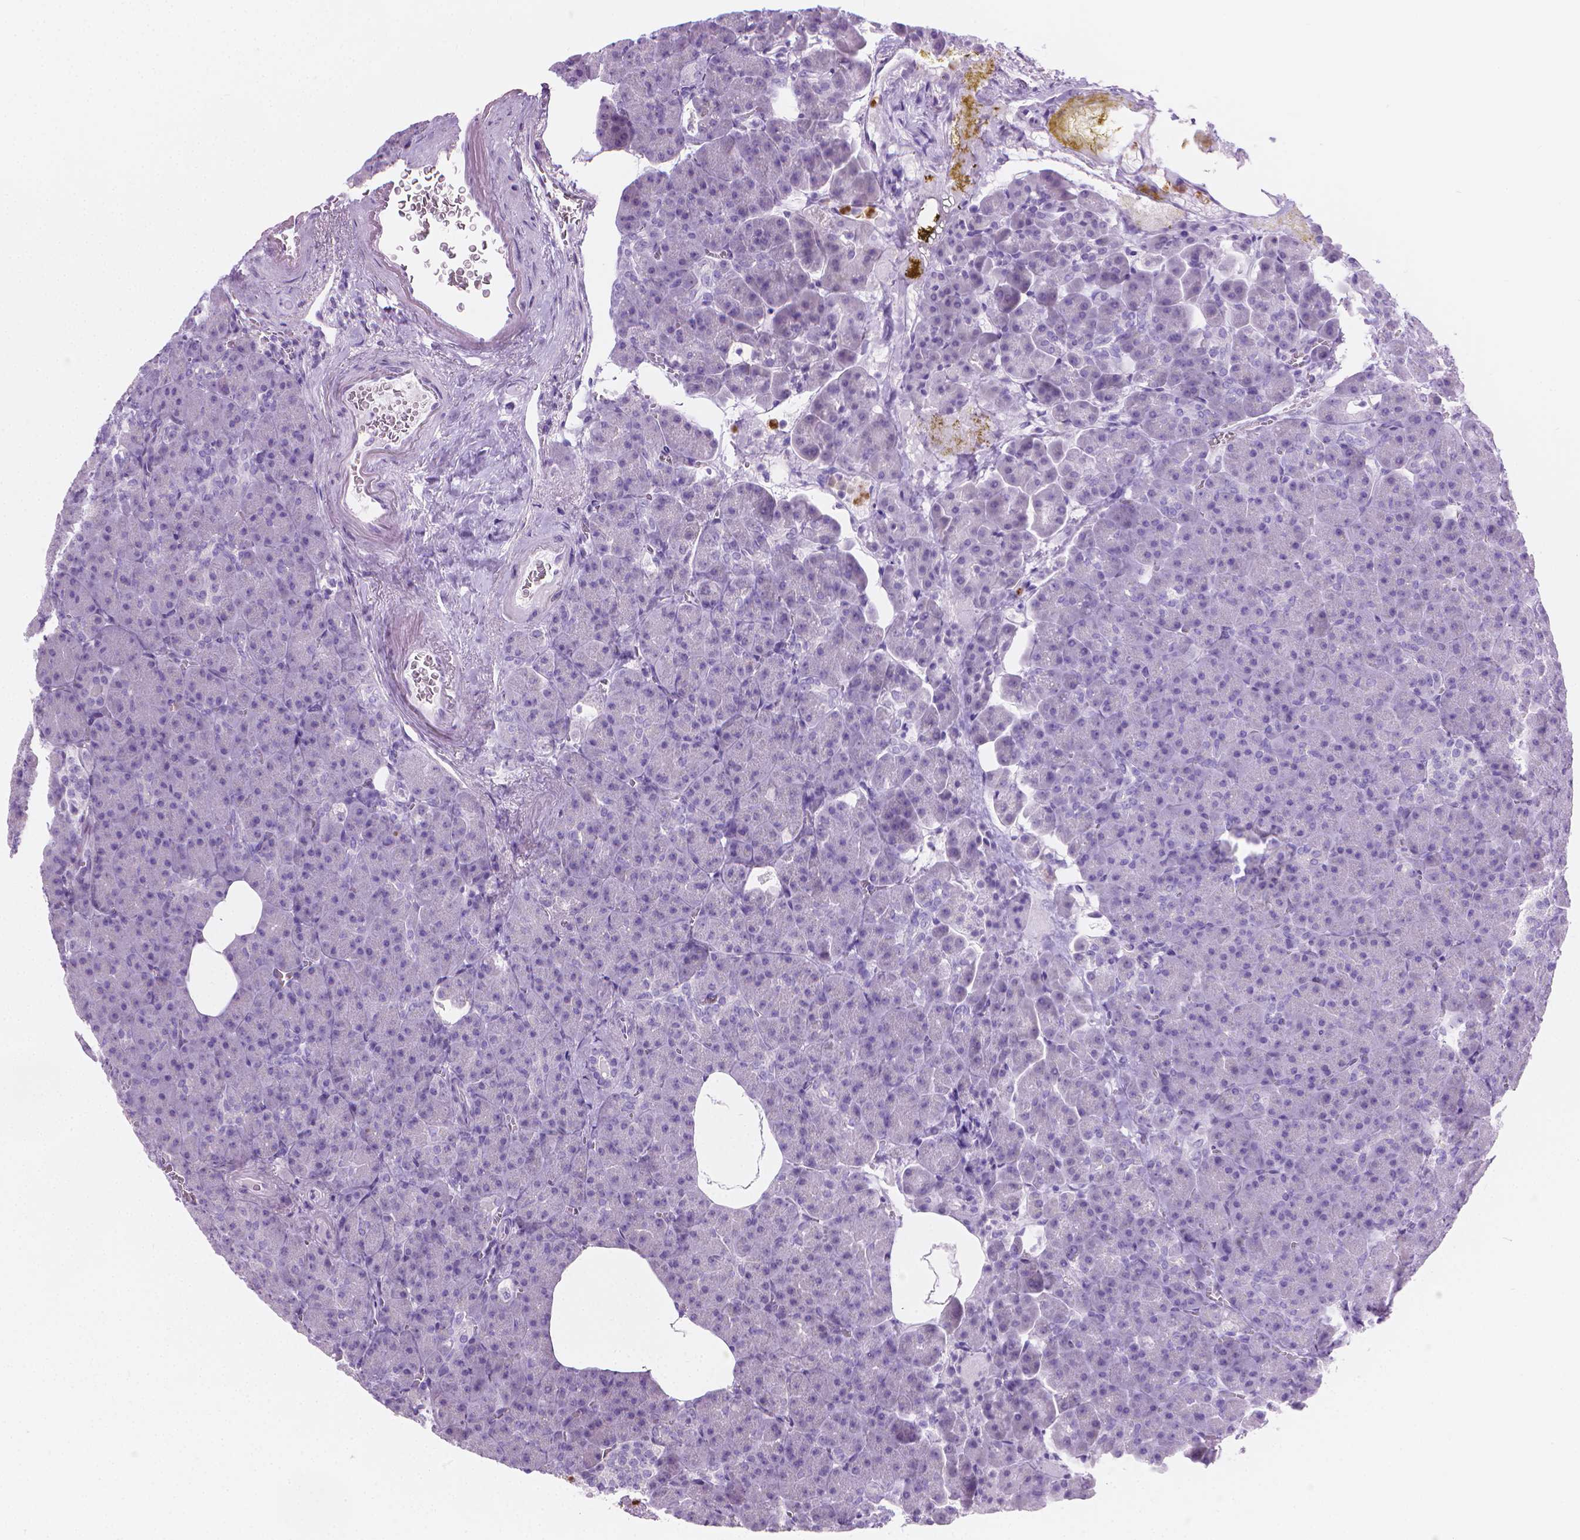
{"staining": {"intensity": "negative", "quantity": "none", "location": "none"}, "tissue": "pancreas", "cell_type": "Exocrine glandular cells", "image_type": "normal", "snomed": [{"axis": "morphology", "description": "Normal tissue, NOS"}, {"axis": "topography", "description": "Pancreas"}], "caption": "Exocrine glandular cells are negative for brown protein staining in benign pancreas. (DAB IHC, high magnification).", "gene": "CFAP52", "patient": {"sex": "female", "age": 74}}